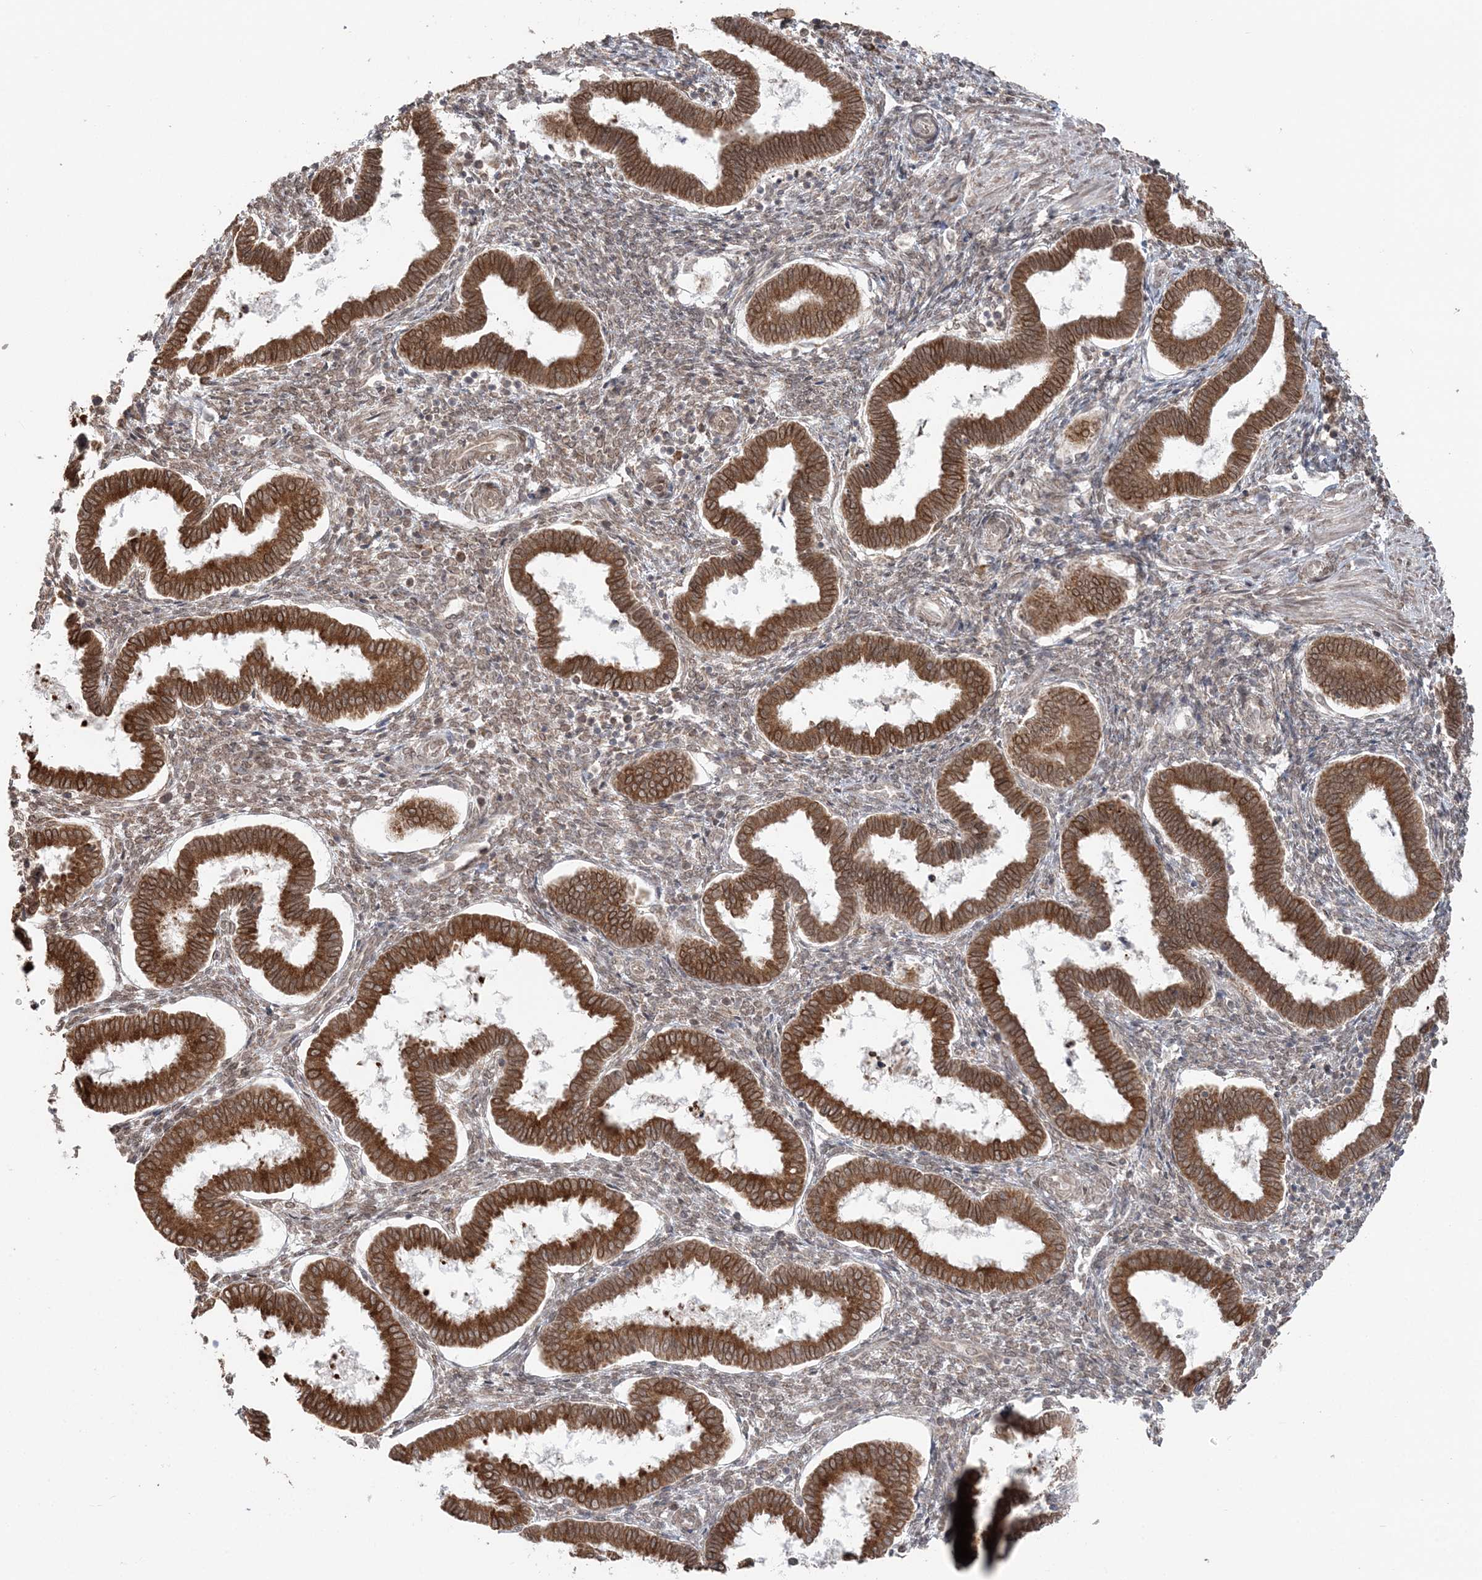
{"staining": {"intensity": "weak", "quantity": "25%-75%", "location": "cytoplasmic/membranous"}, "tissue": "endometrium", "cell_type": "Cells in endometrial stroma", "image_type": "normal", "snomed": [{"axis": "morphology", "description": "Normal tissue, NOS"}, {"axis": "topography", "description": "Endometrium"}], "caption": "Endometrium stained with DAB (3,3'-diaminobenzidine) immunohistochemistry (IHC) displays low levels of weak cytoplasmic/membranous staining in approximately 25%-75% of cells in endometrial stroma.", "gene": "TMED10", "patient": {"sex": "female", "age": 24}}